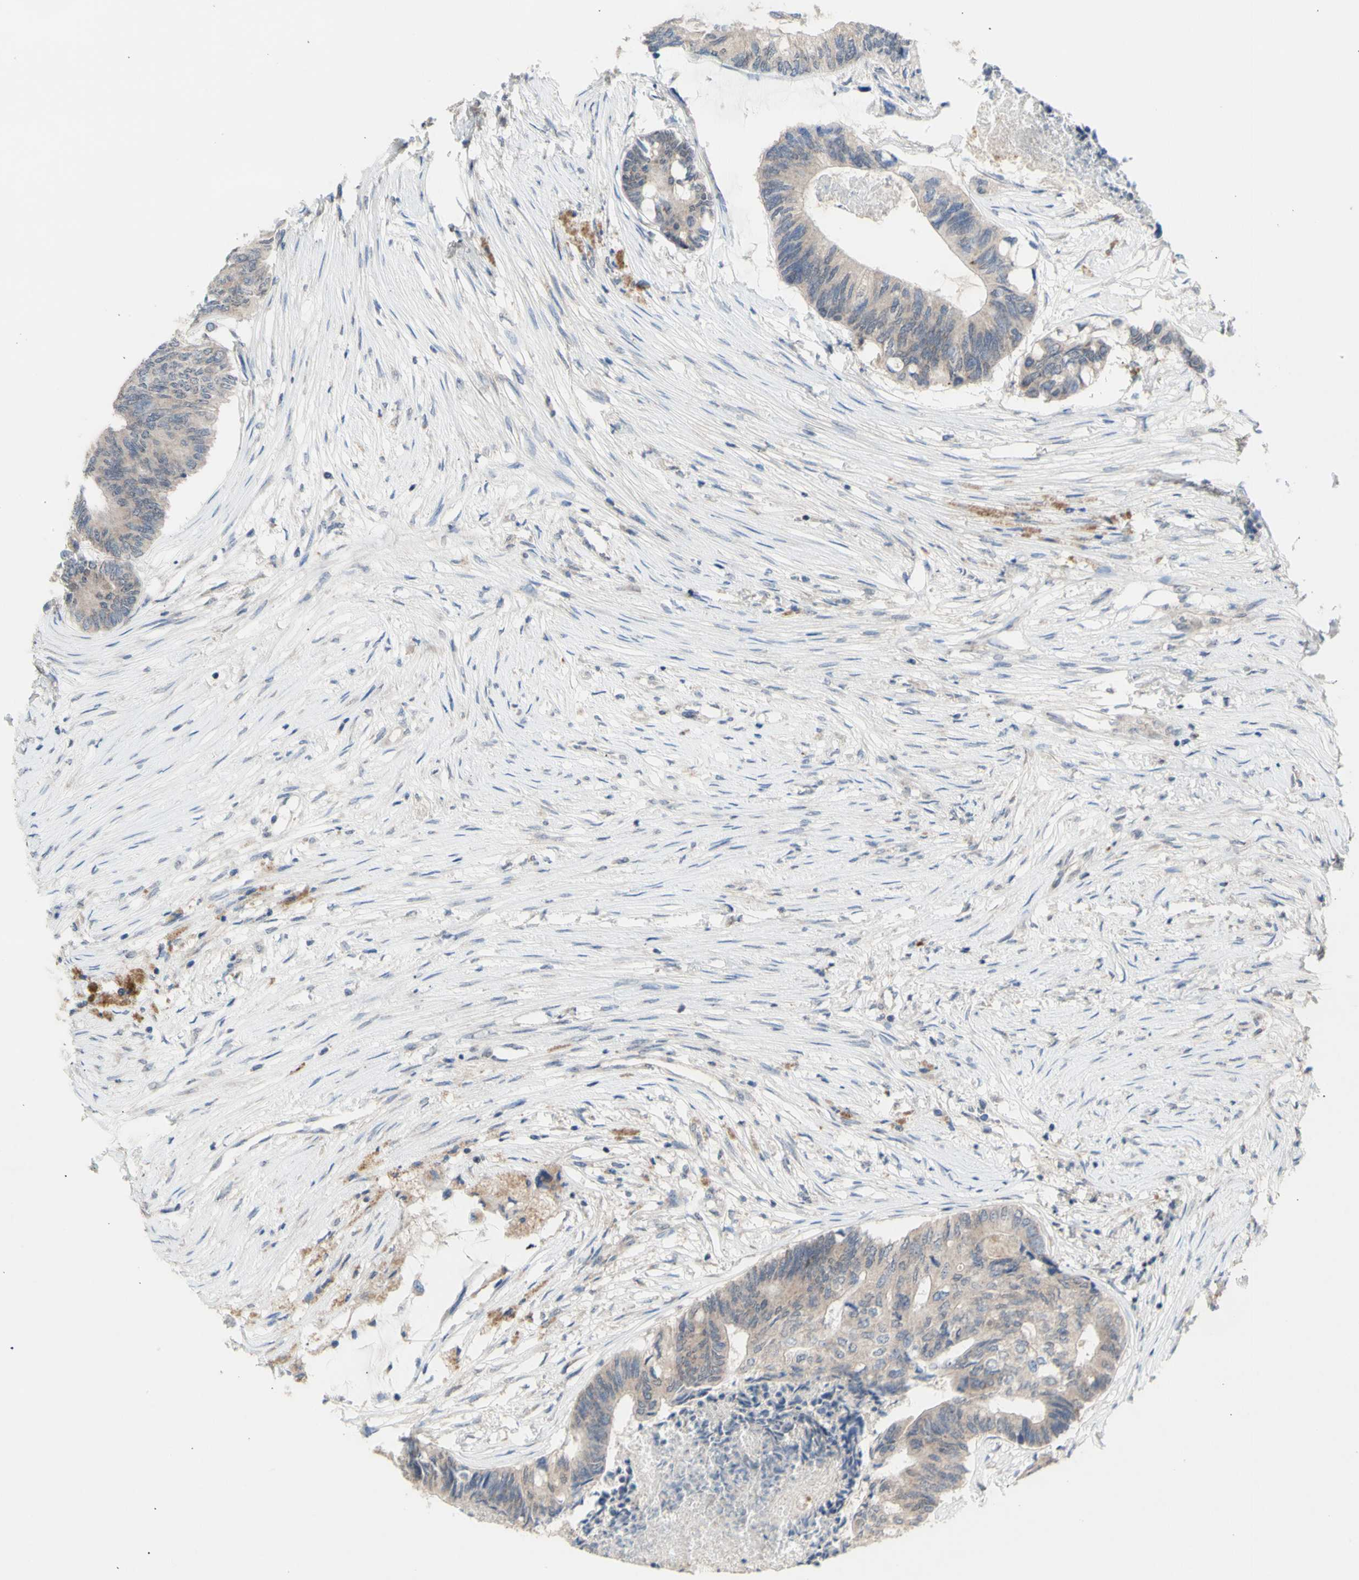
{"staining": {"intensity": "weak", "quantity": ">75%", "location": "cytoplasmic/membranous"}, "tissue": "colorectal cancer", "cell_type": "Tumor cells", "image_type": "cancer", "snomed": [{"axis": "morphology", "description": "Adenocarcinoma, NOS"}, {"axis": "topography", "description": "Rectum"}], "caption": "Immunohistochemistry (IHC) (DAB) staining of human colorectal adenocarcinoma reveals weak cytoplasmic/membranous protein expression in about >75% of tumor cells.", "gene": "NLRP1", "patient": {"sex": "male", "age": 63}}